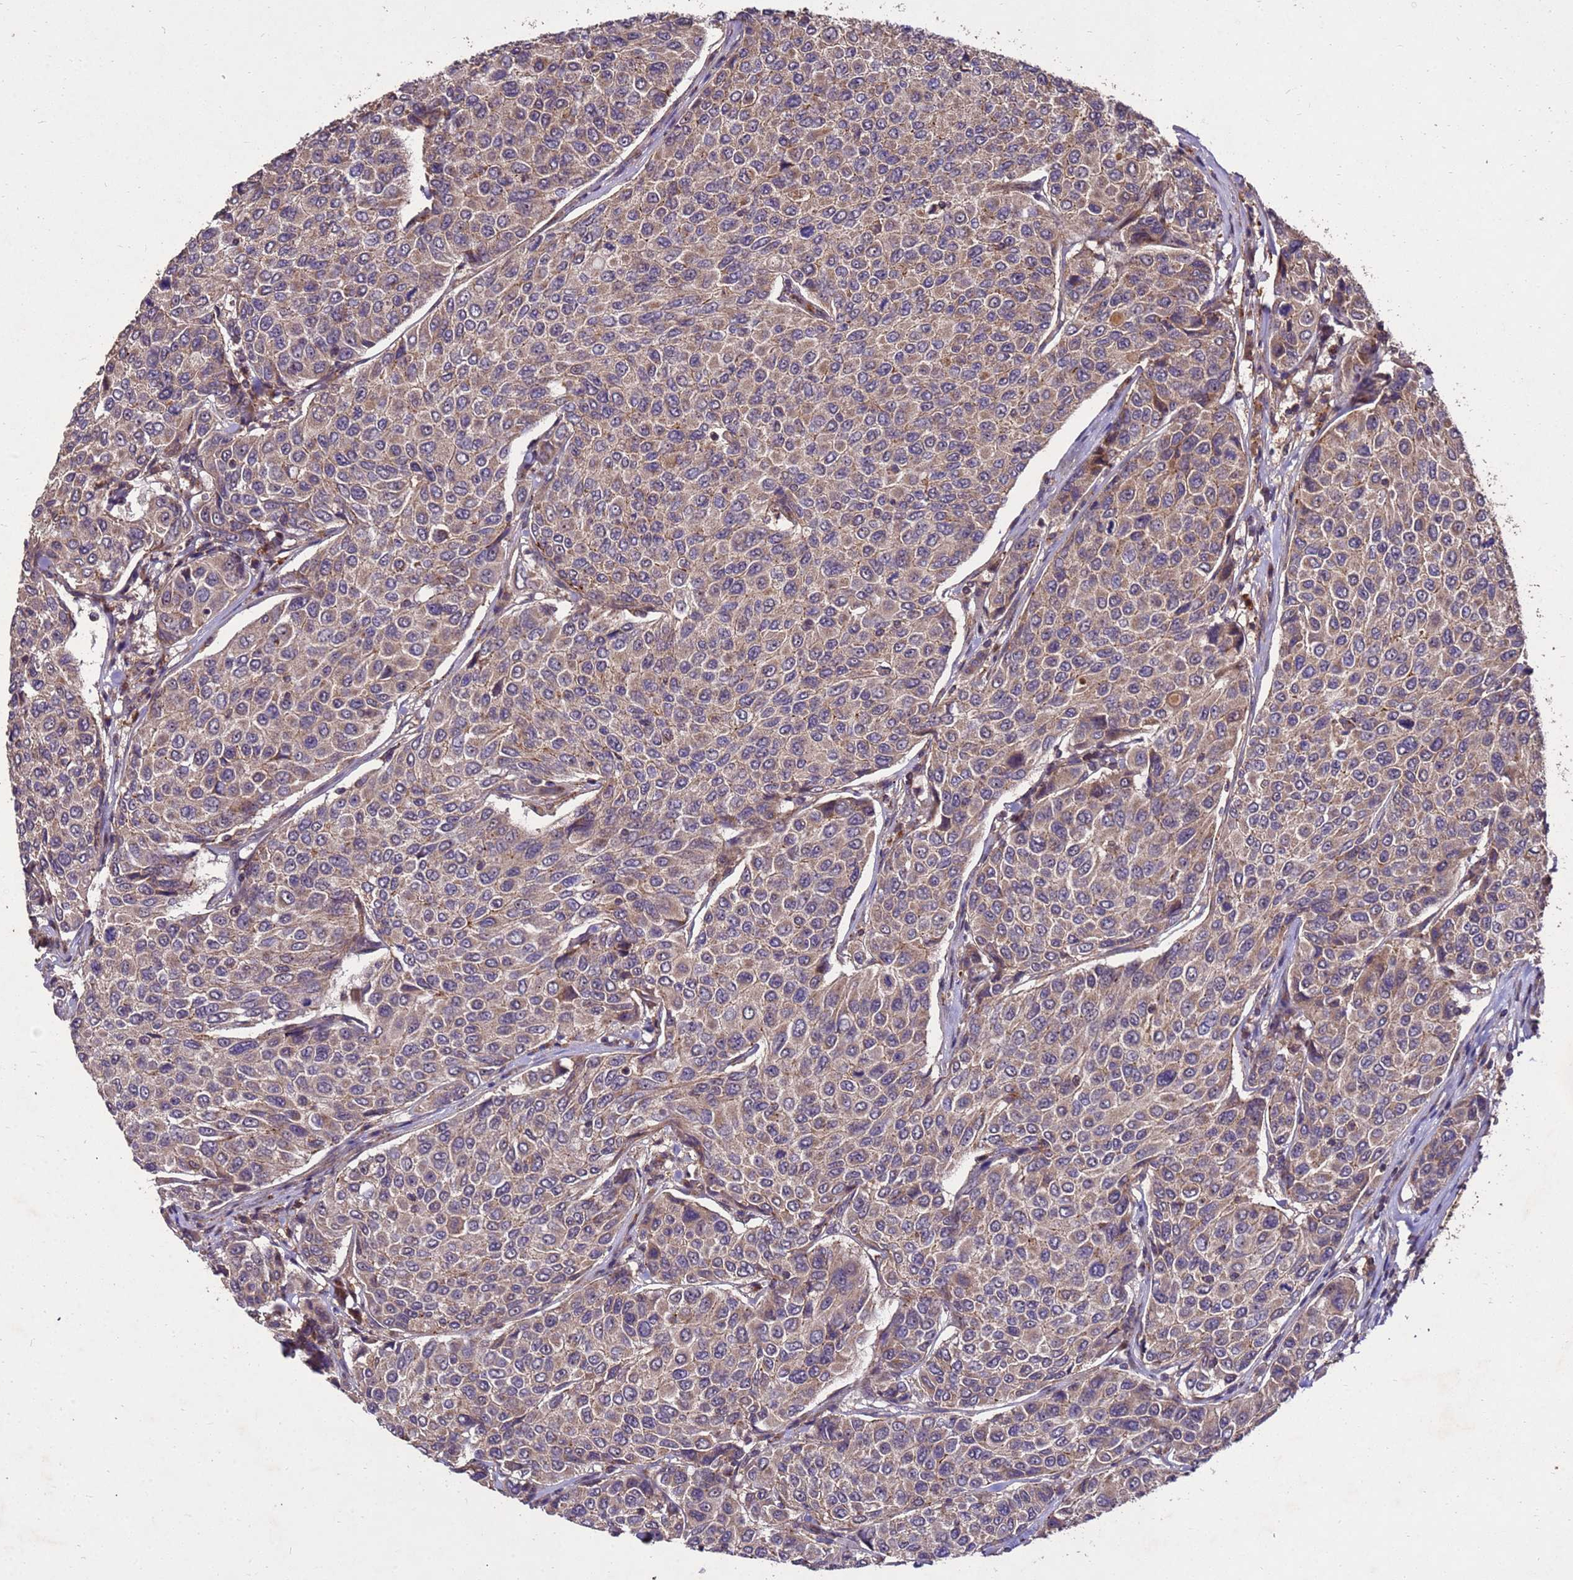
{"staining": {"intensity": "weak", "quantity": ">75%", "location": "cytoplasmic/membranous"}, "tissue": "breast cancer", "cell_type": "Tumor cells", "image_type": "cancer", "snomed": [{"axis": "morphology", "description": "Duct carcinoma"}, {"axis": "topography", "description": "Breast"}], "caption": "A high-resolution photomicrograph shows immunohistochemistry (IHC) staining of breast intraductal carcinoma, which displays weak cytoplasmic/membranous staining in about >75% of tumor cells.", "gene": "TOR4A", "patient": {"sex": "female", "age": 55}}